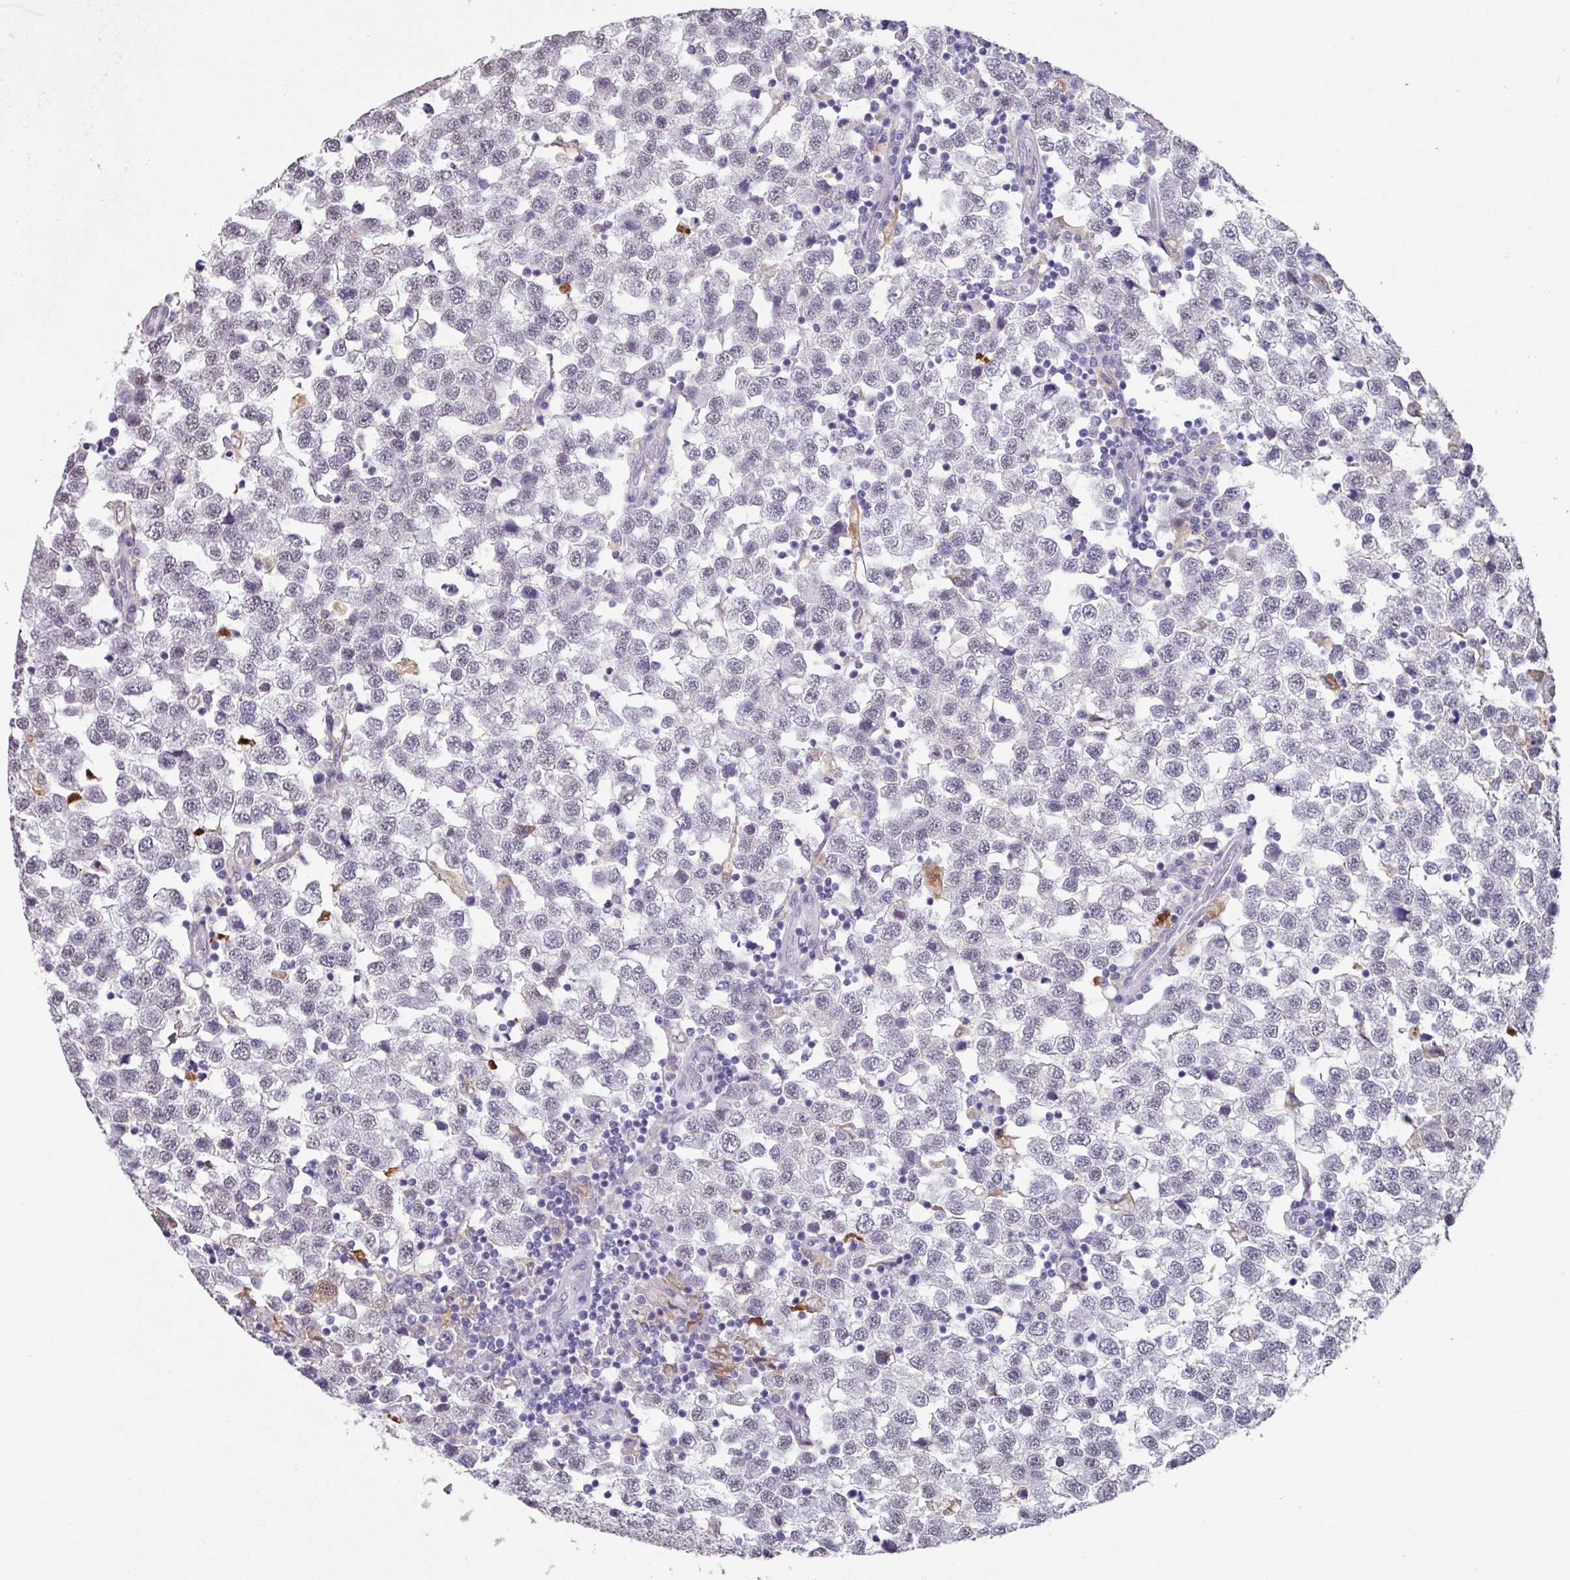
{"staining": {"intensity": "weak", "quantity": "25%-75%", "location": "nuclear"}, "tissue": "testis cancer", "cell_type": "Tumor cells", "image_type": "cancer", "snomed": [{"axis": "morphology", "description": "Seminoma, NOS"}, {"axis": "topography", "description": "Testis"}], "caption": "Testis seminoma stained with DAB (3,3'-diaminobenzidine) immunohistochemistry (IHC) displays low levels of weak nuclear staining in approximately 25%-75% of tumor cells. (brown staining indicates protein expression, while blue staining denotes nuclei).", "gene": "C1QB", "patient": {"sex": "male", "age": 34}}